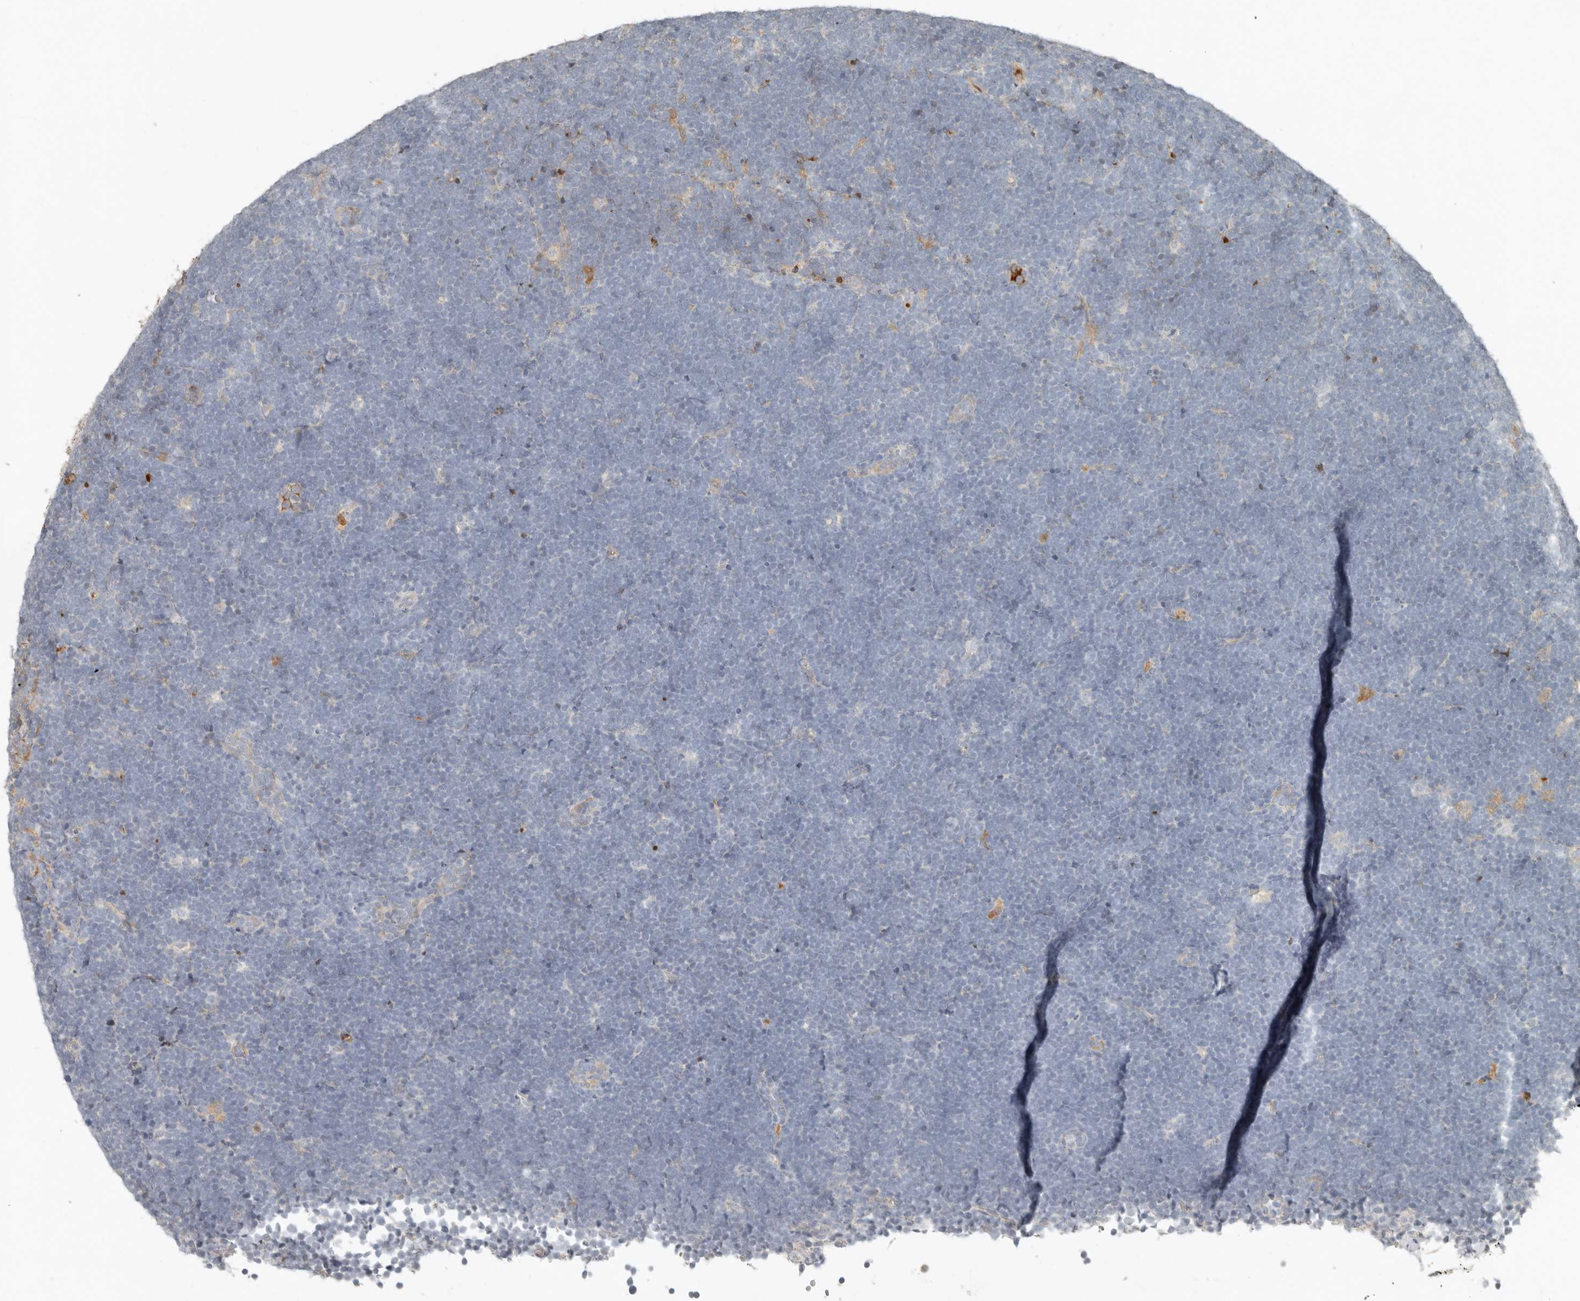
{"staining": {"intensity": "negative", "quantity": "none", "location": "none"}, "tissue": "lymphoma", "cell_type": "Tumor cells", "image_type": "cancer", "snomed": [{"axis": "morphology", "description": "Malignant lymphoma, non-Hodgkin's type, High grade"}, {"axis": "topography", "description": "Lymph node"}], "caption": "DAB (3,3'-diaminobenzidine) immunohistochemical staining of human high-grade malignant lymphoma, non-Hodgkin's type exhibits no significant expression in tumor cells.", "gene": "KLHL38", "patient": {"sex": "male", "age": 13}}